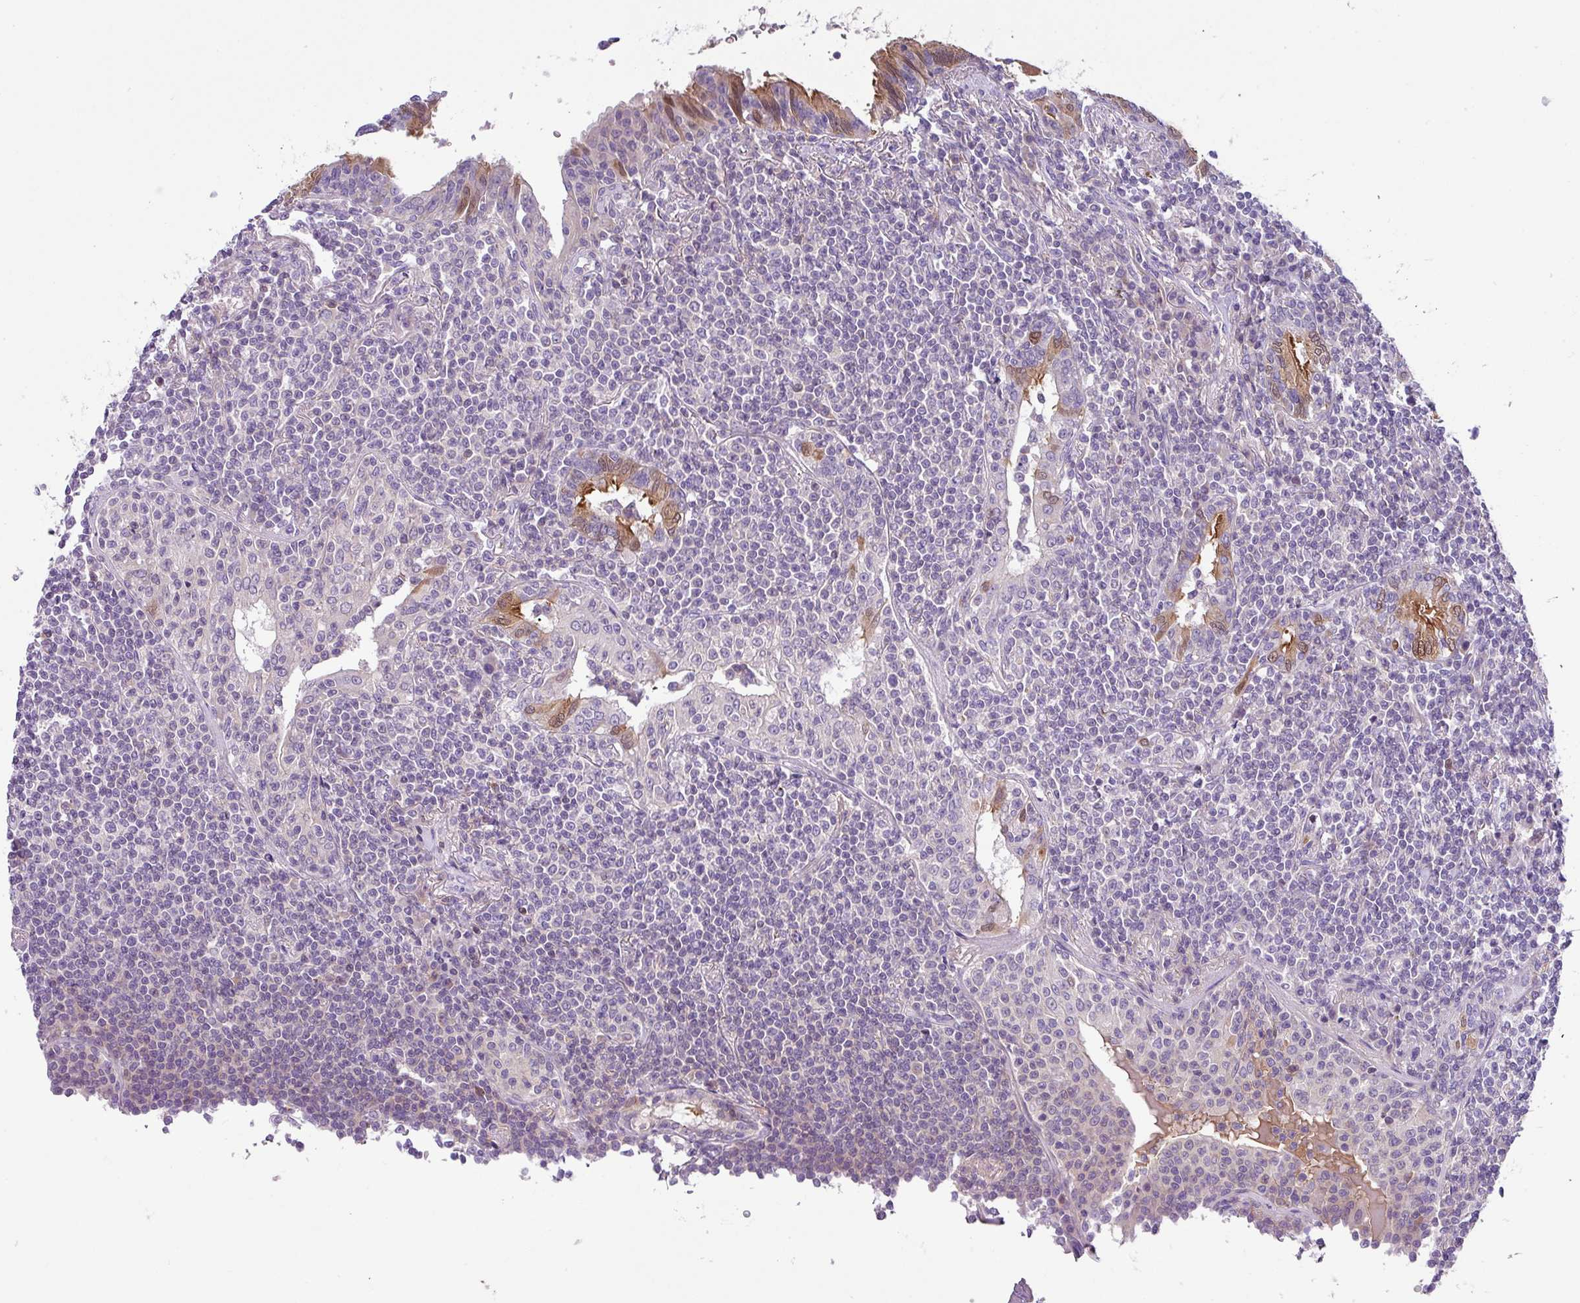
{"staining": {"intensity": "negative", "quantity": "none", "location": "none"}, "tissue": "lymphoma", "cell_type": "Tumor cells", "image_type": "cancer", "snomed": [{"axis": "morphology", "description": "Malignant lymphoma, non-Hodgkin's type, Low grade"}, {"axis": "topography", "description": "Lung"}], "caption": "This image is of low-grade malignant lymphoma, non-Hodgkin's type stained with immunohistochemistry (IHC) to label a protein in brown with the nuclei are counter-stained blue. There is no expression in tumor cells.", "gene": "DNAL1", "patient": {"sex": "female", "age": 71}}